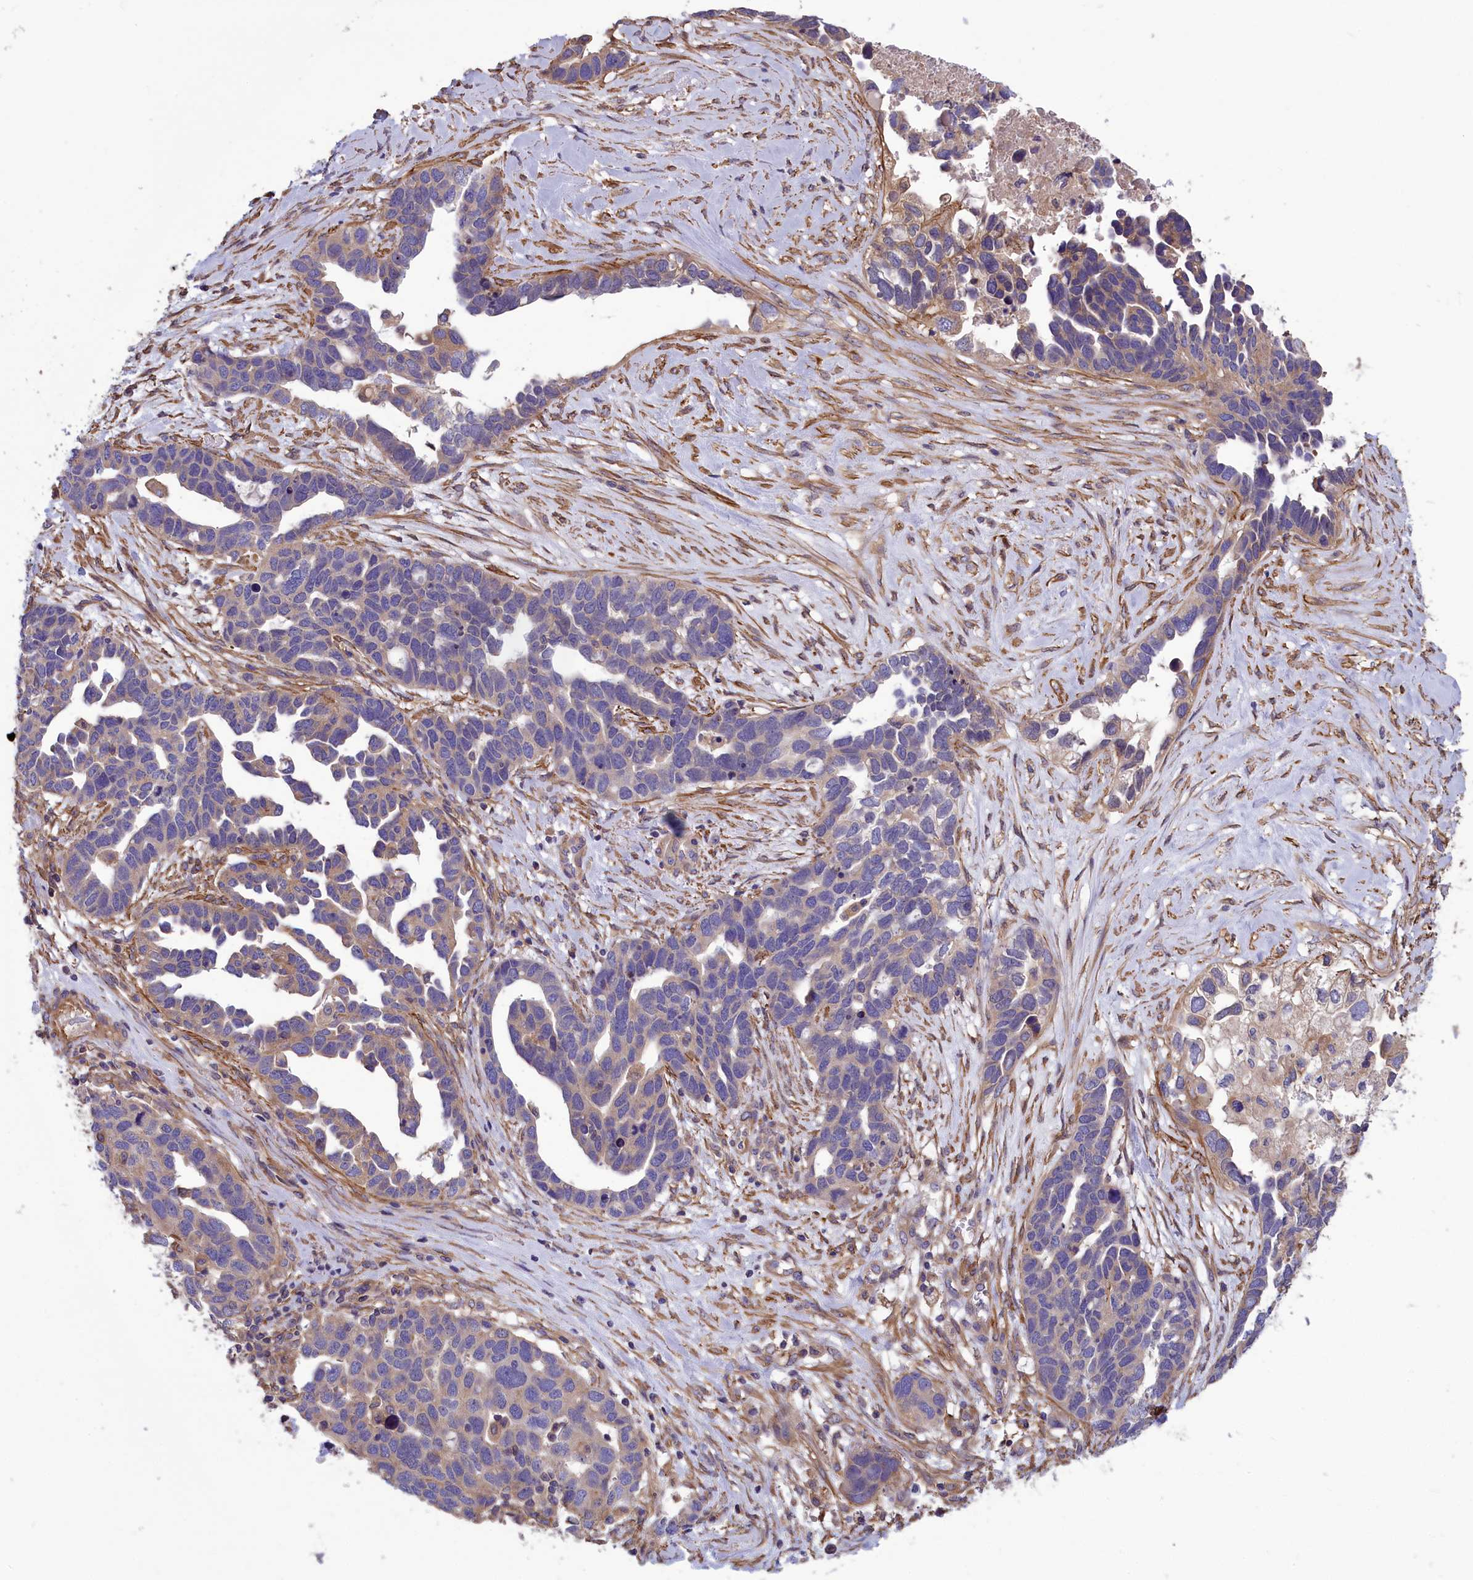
{"staining": {"intensity": "weak", "quantity": "25%-75%", "location": "cytoplasmic/membranous"}, "tissue": "ovarian cancer", "cell_type": "Tumor cells", "image_type": "cancer", "snomed": [{"axis": "morphology", "description": "Cystadenocarcinoma, serous, NOS"}, {"axis": "topography", "description": "Ovary"}], "caption": "The photomicrograph reveals a brown stain indicating the presence of a protein in the cytoplasmic/membranous of tumor cells in ovarian serous cystadenocarcinoma.", "gene": "AMDHD2", "patient": {"sex": "female", "age": 54}}